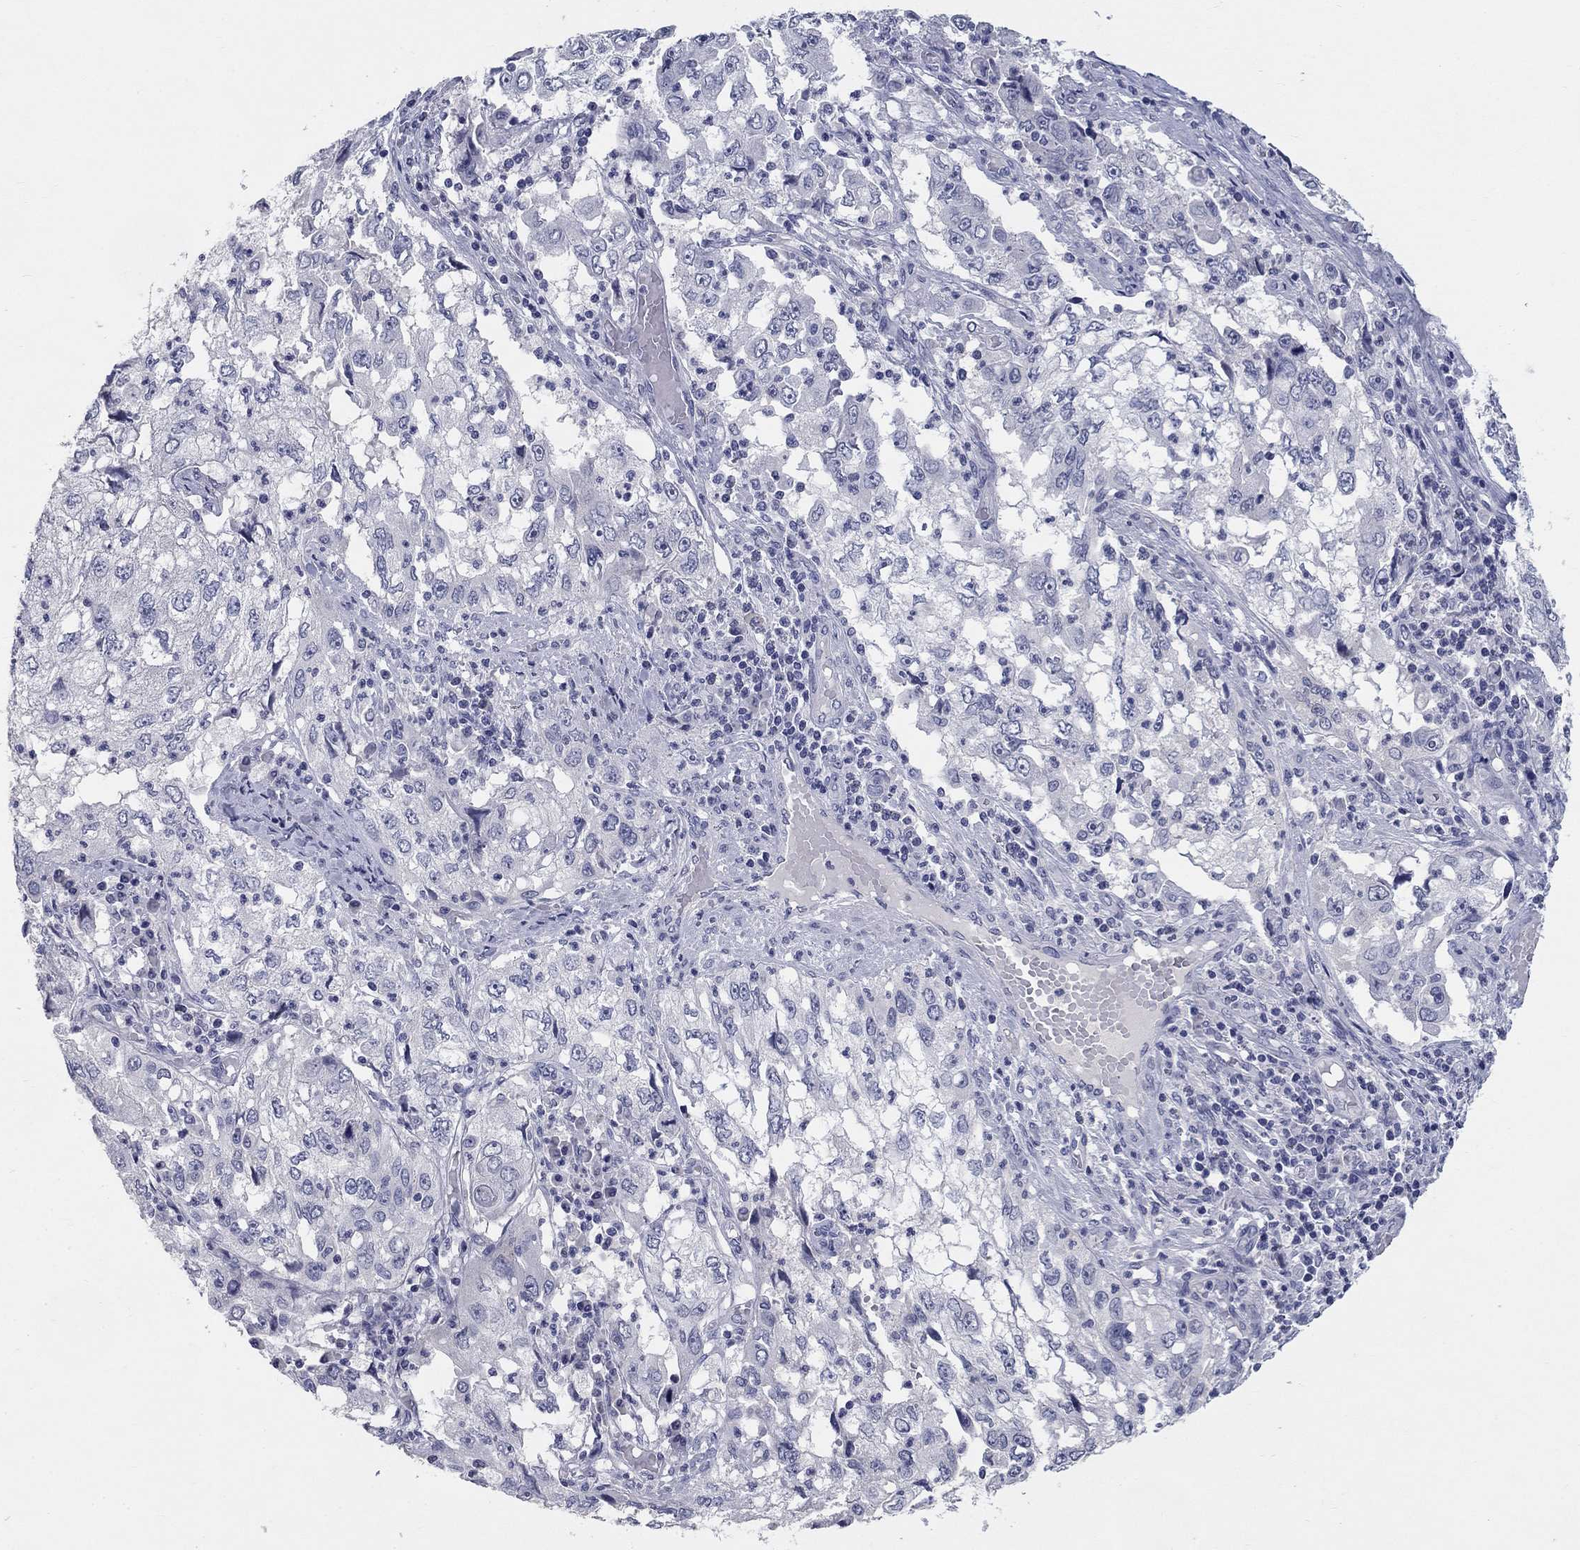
{"staining": {"intensity": "negative", "quantity": "none", "location": "none"}, "tissue": "cervical cancer", "cell_type": "Tumor cells", "image_type": "cancer", "snomed": [{"axis": "morphology", "description": "Squamous cell carcinoma, NOS"}, {"axis": "topography", "description": "Cervix"}], "caption": "Image shows no significant protein positivity in tumor cells of cervical cancer (squamous cell carcinoma).", "gene": "ELAVL4", "patient": {"sex": "female", "age": 36}}